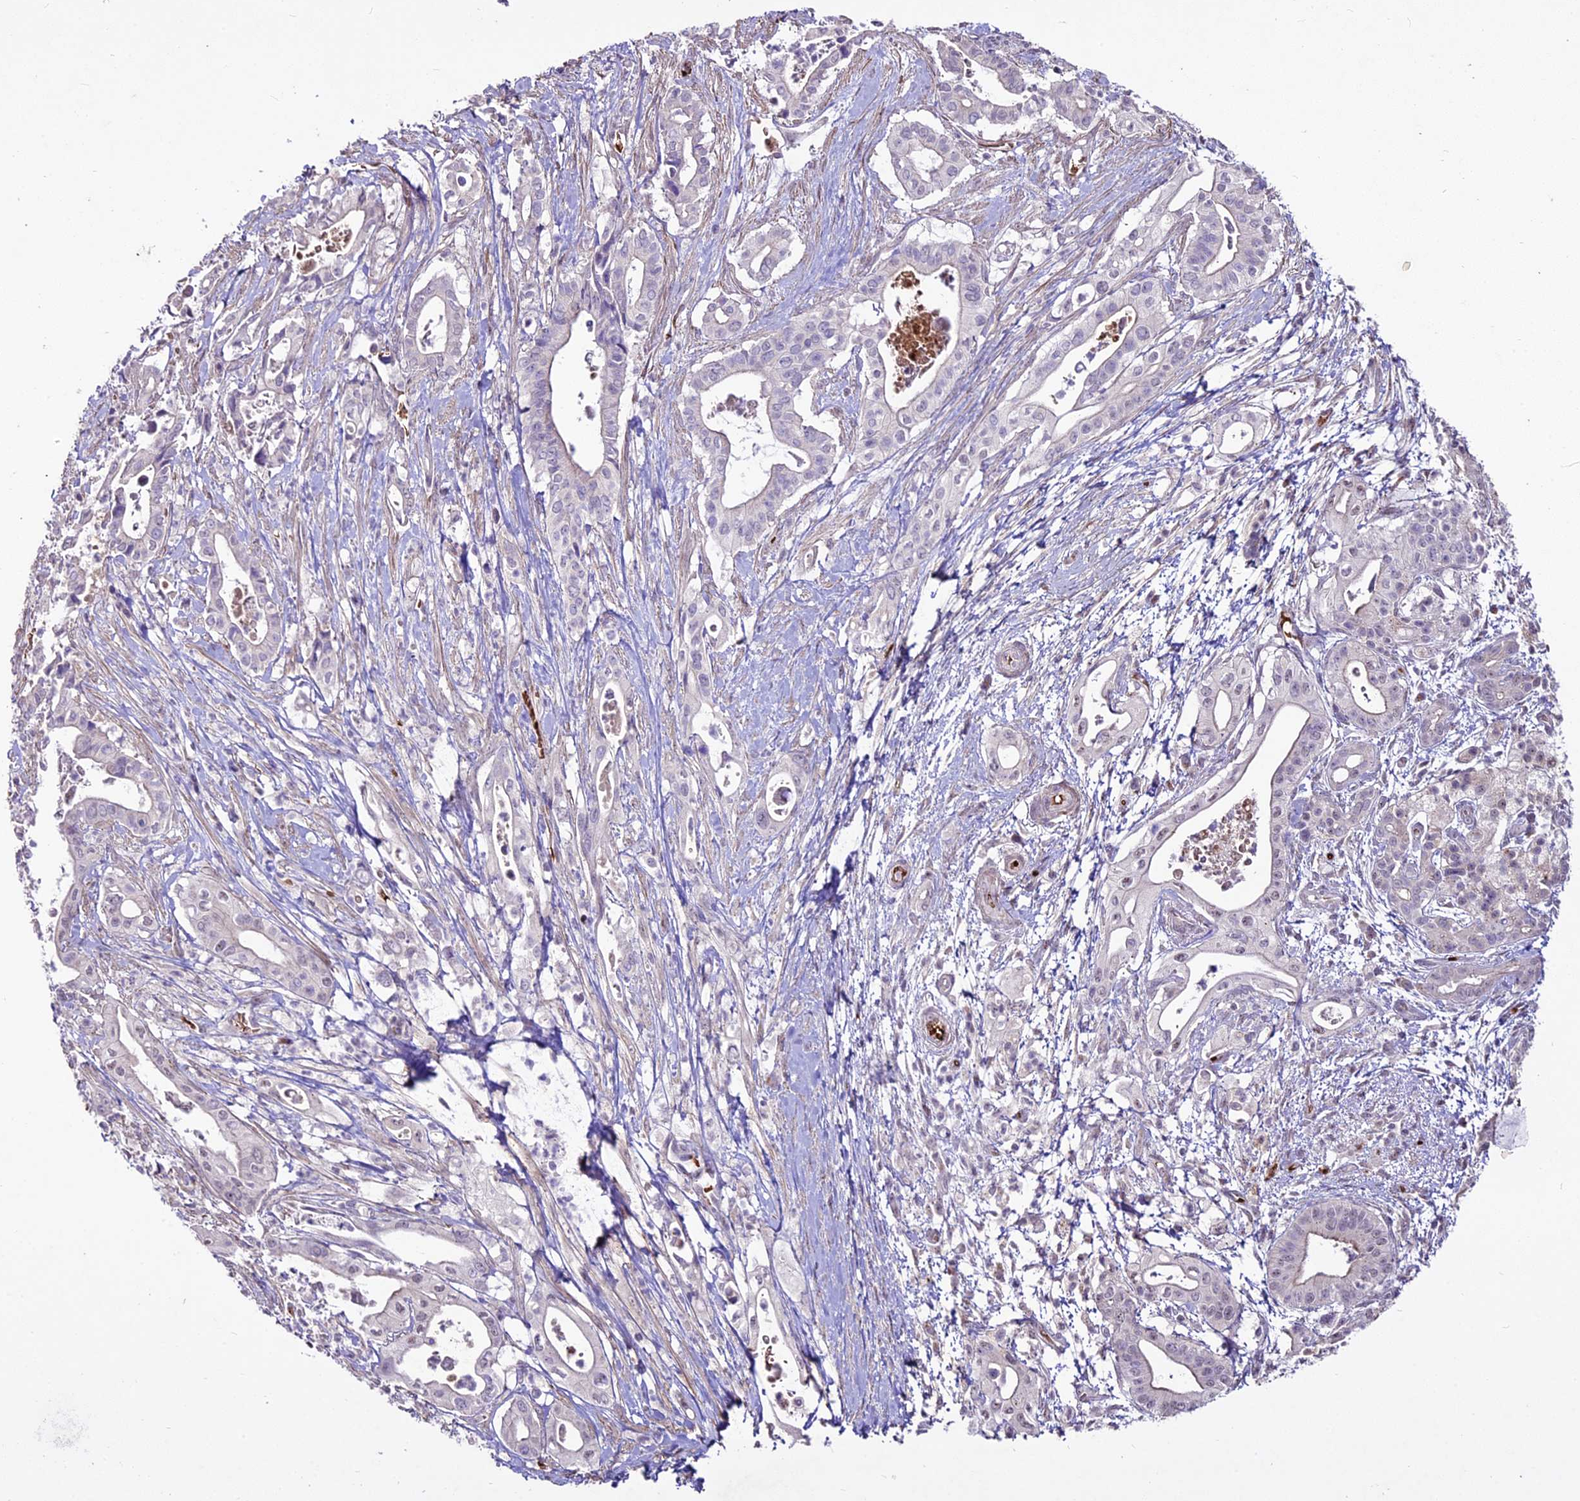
{"staining": {"intensity": "negative", "quantity": "none", "location": "none"}, "tissue": "pancreatic cancer", "cell_type": "Tumor cells", "image_type": "cancer", "snomed": [{"axis": "morphology", "description": "Adenocarcinoma, NOS"}, {"axis": "topography", "description": "Pancreas"}], "caption": "Human pancreatic cancer stained for a protein using IHC reveals no staining in tumor cells.", "gene": "SUSD3", "patient": {"sex": "female", "age": 77}}